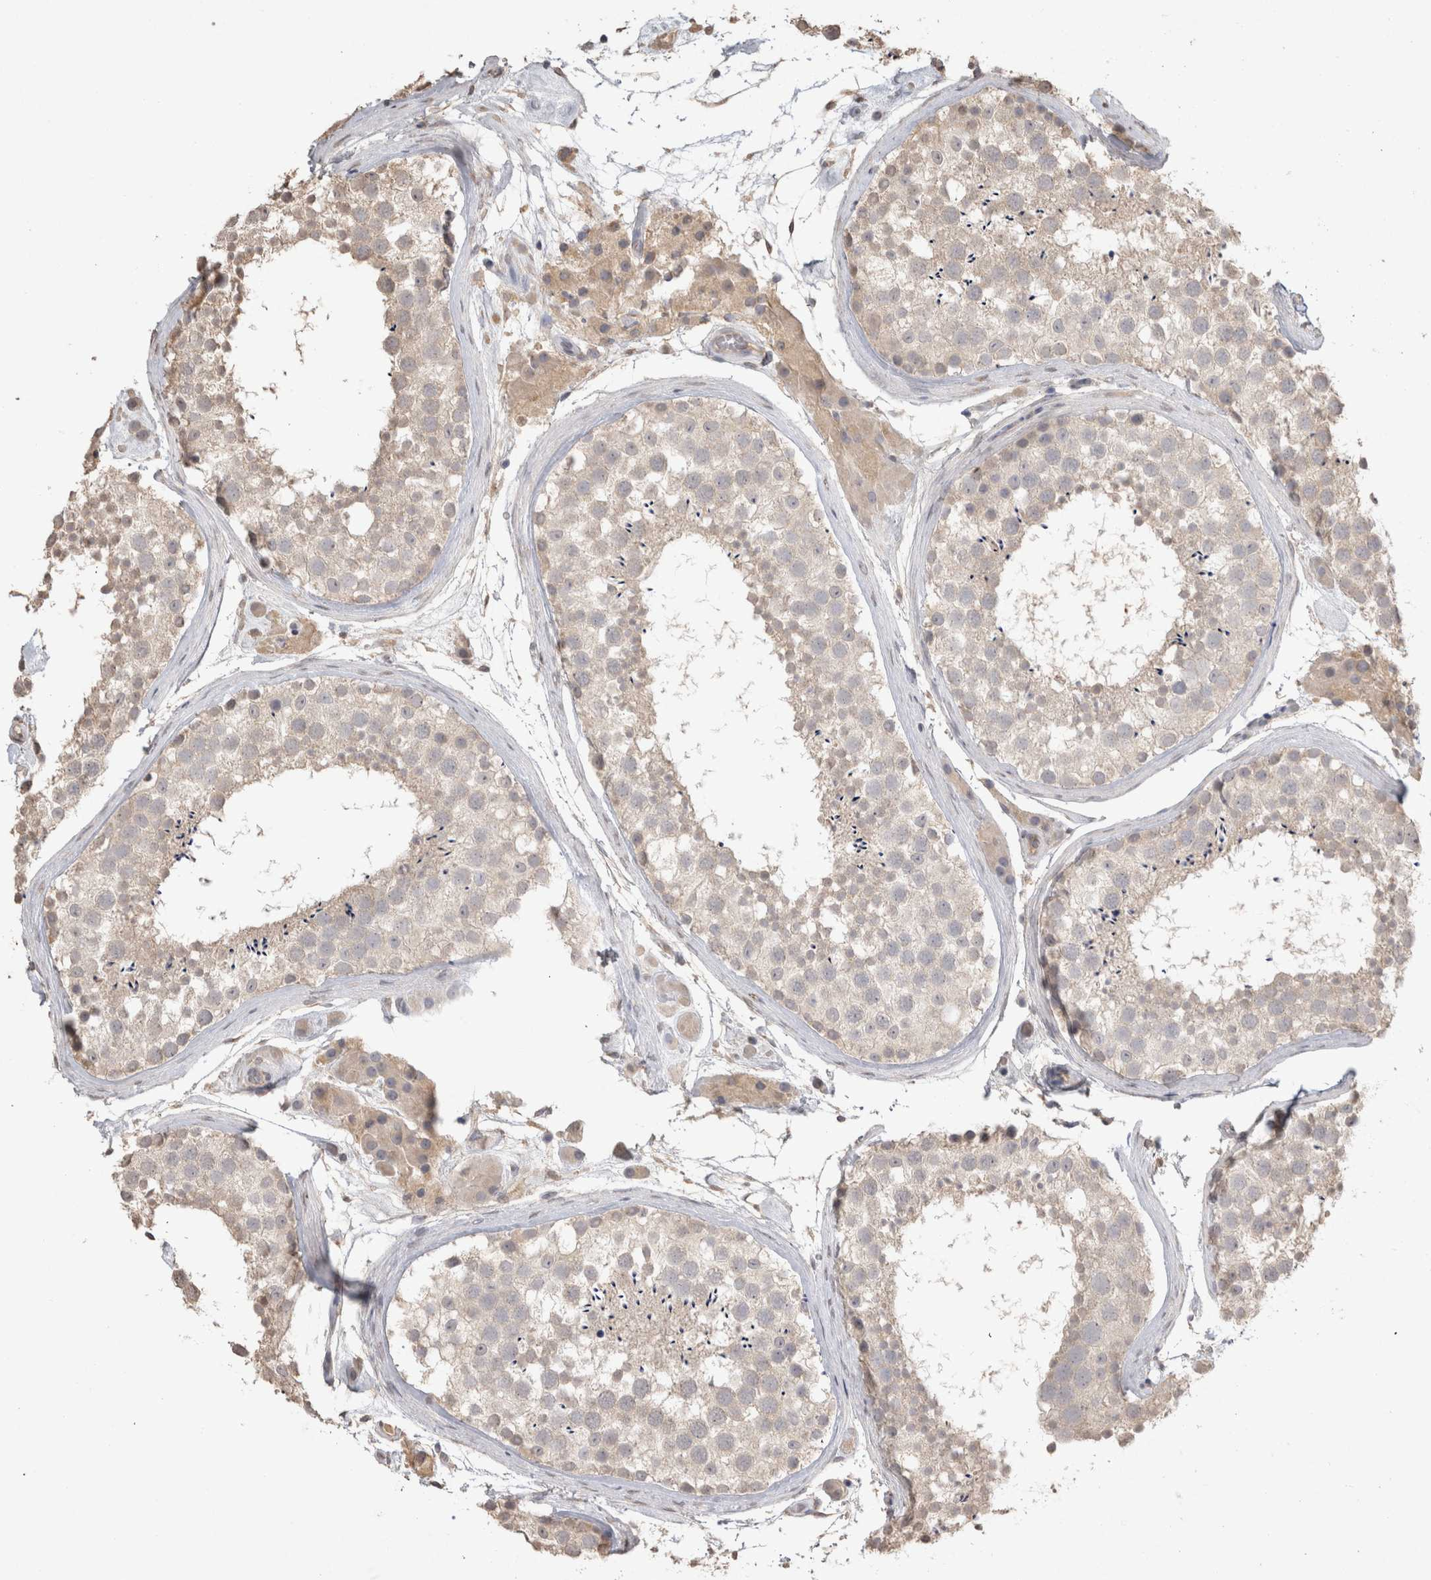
{"staining": {"intensity": "negative", "quantity": "none", "location": "none"}, "tissue": "testis", "cell_type": "Cells in seminiferous ducts", "image_type": "normal", "snomed": [{"axis": "morphology", "description": "Normal tissue, NOS"}, {"axis": "topography", "description": "Testis"}], "caption": "Immunohistochemical staining of unremarkable human testis shows no significant positivity in cells in seminiferous ducts. Brightfield microscopy of immunohistochemistry stained with DAB (brown) and hematoxylin (blue), captured at high magnification.", "gene": "NAALADL2", "patient": {"sex": "male", "age": 46}}